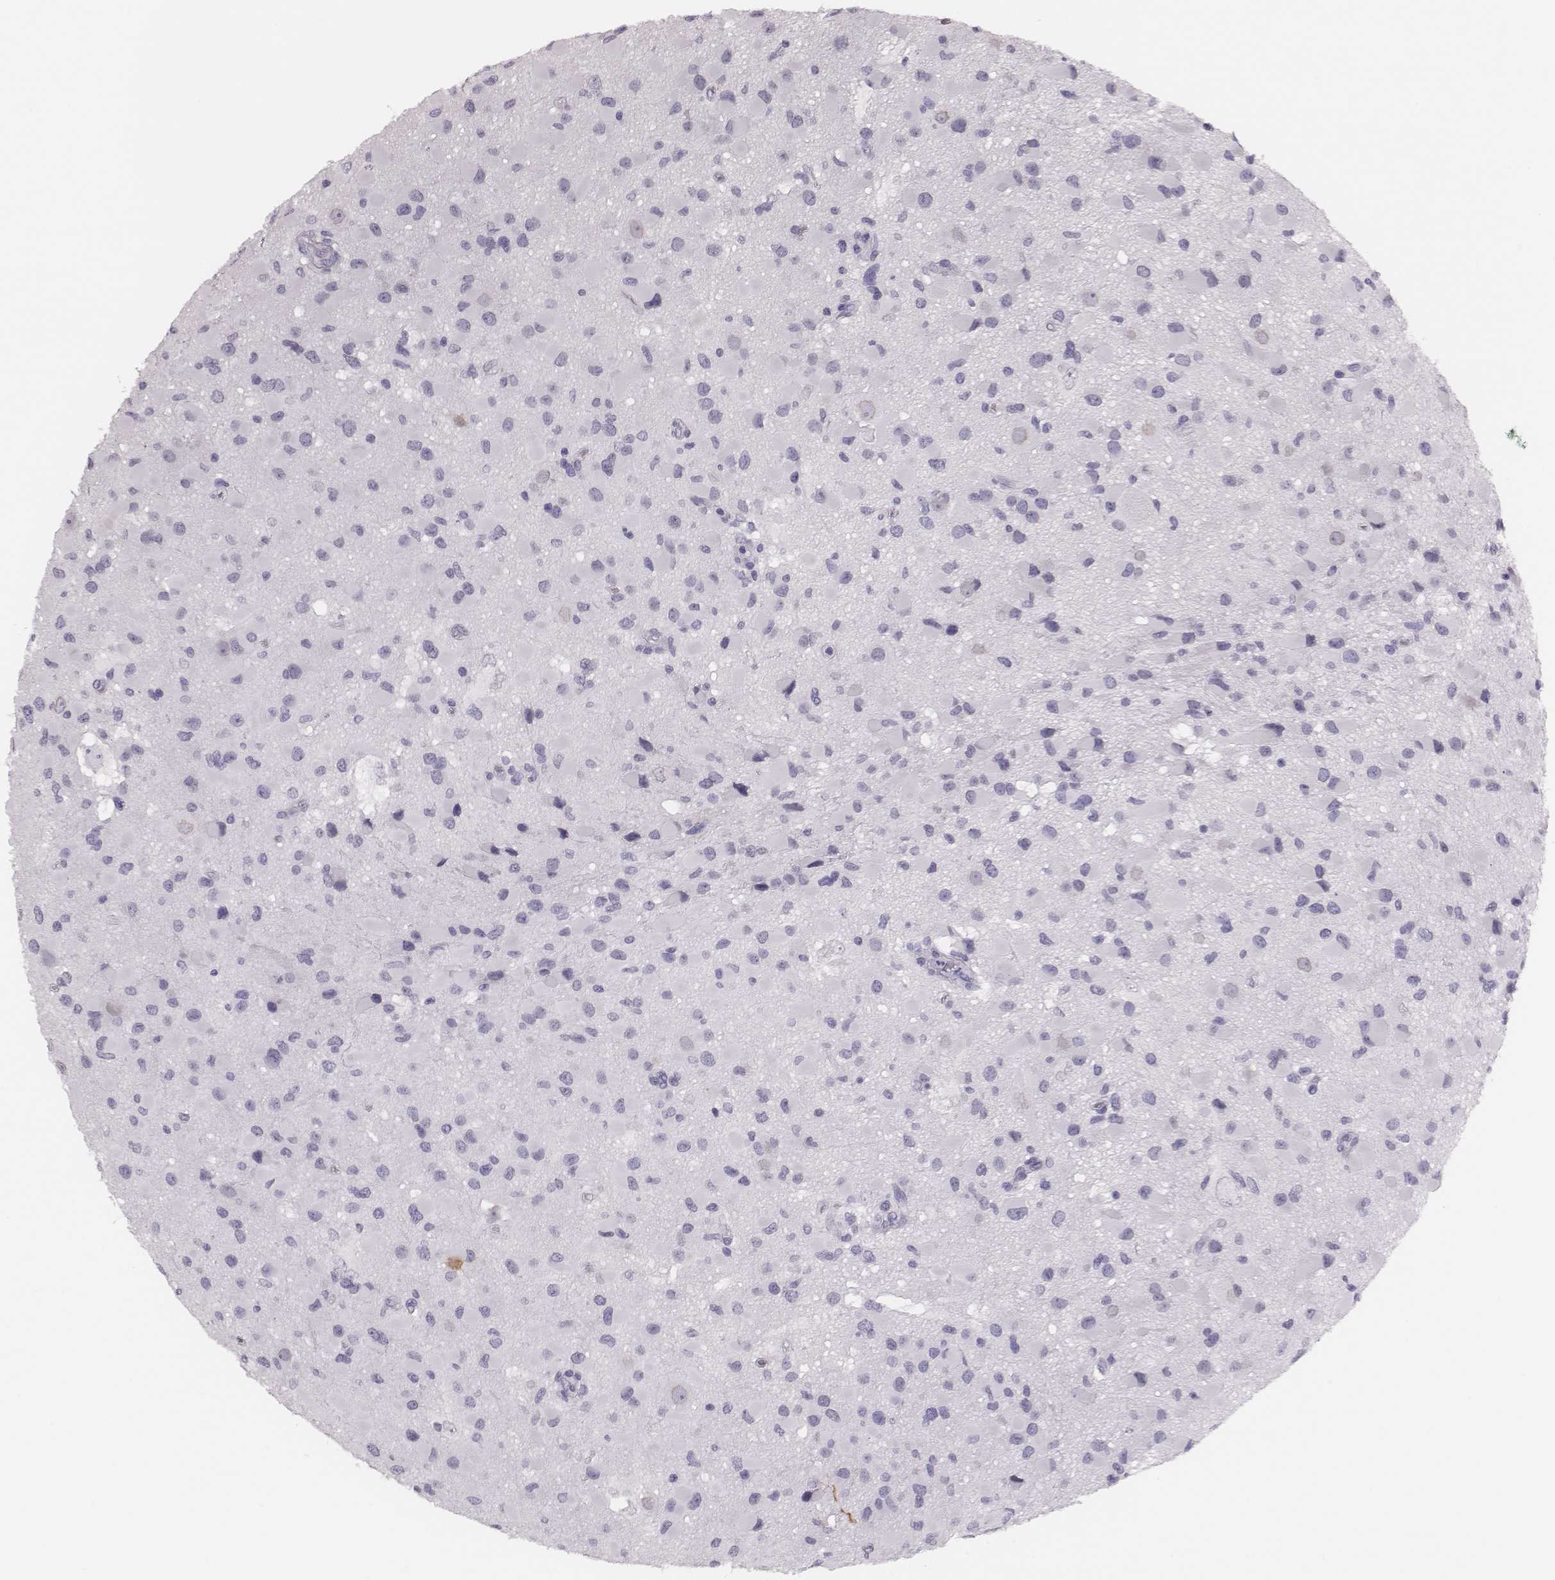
{"staining": {"intensity": "negative", "quantity": "none", "location": "none"}, "tissue": "glioma", "cell_type": "Tumor cells", "image_type": "cancer", "snomed": [{"axis": "morphology", "description": "Glioma, malignant, Low grade"}, {"axis": "topography", "description": "Brain"}], "caption": "High magnification brightfield microscopy of low-grade glioma (malignant) stained with DAB (3,3'-diaminobenzidine) (brown) and counterstained with hematoxylin (blue): tumor cells show no significant positivity.", "gene": "H1-6", "patient": {"sex": "female", "age": 32}}